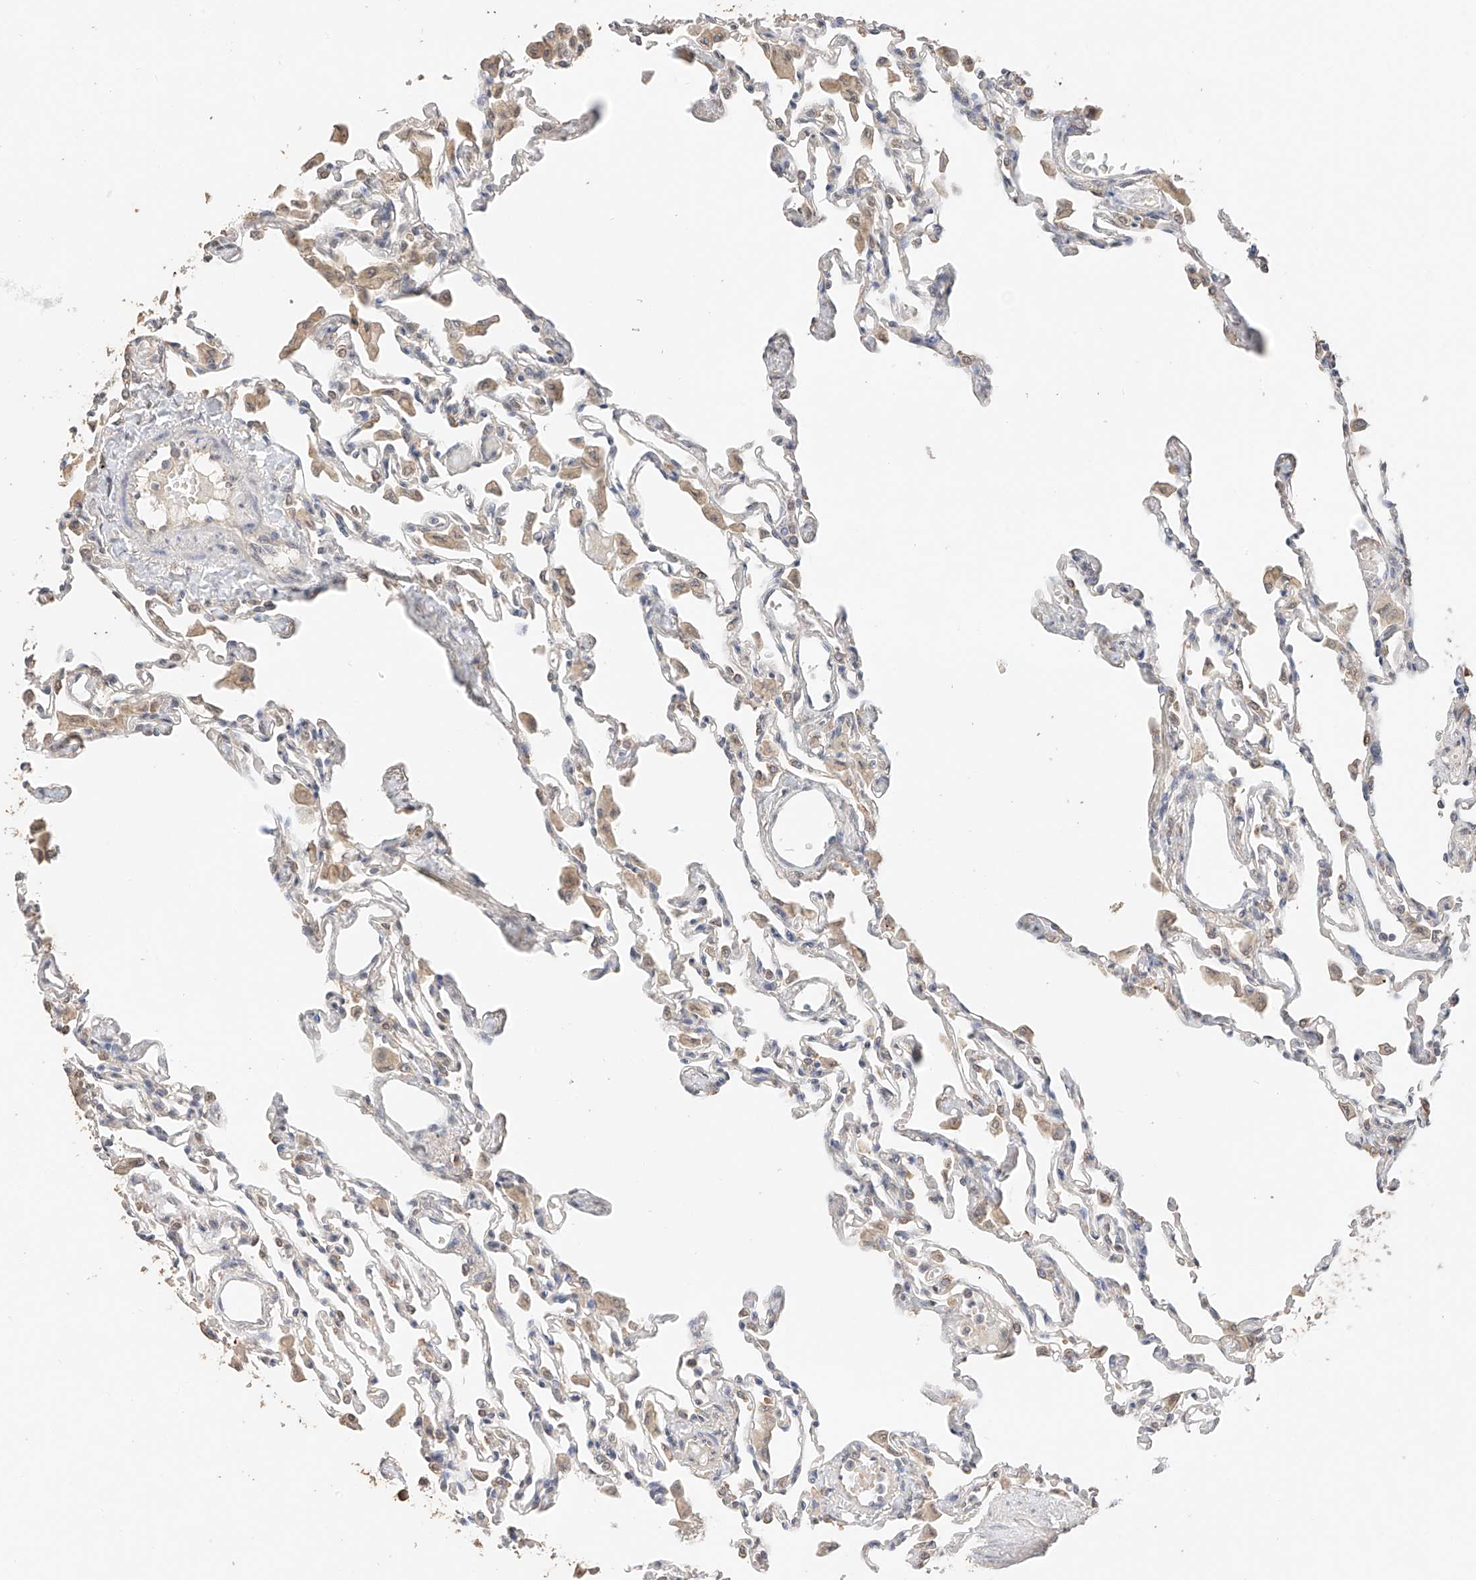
{"staining": {"intensity": "weak", "quantity": "<25%", "location": "cytoplasmic/membranous"}, "tissue": "lung", "cell_type": "Alveolar cells", "image_type": "normal", "snomed": [{"axis": "morphology", "description": "Normal tissue, NOS"}, {"axis": "topography", "description": "Bronchus"}, {"axis": "topography", "description": "Lung"}], "caption": "High power microscopy micrograph of an immunohistochemistry micrograph of benign lung, revealing no significant positivity in alveolar cells.", "gene": "IL22RA2", "patient": {"sex": "female", "age": 49}}